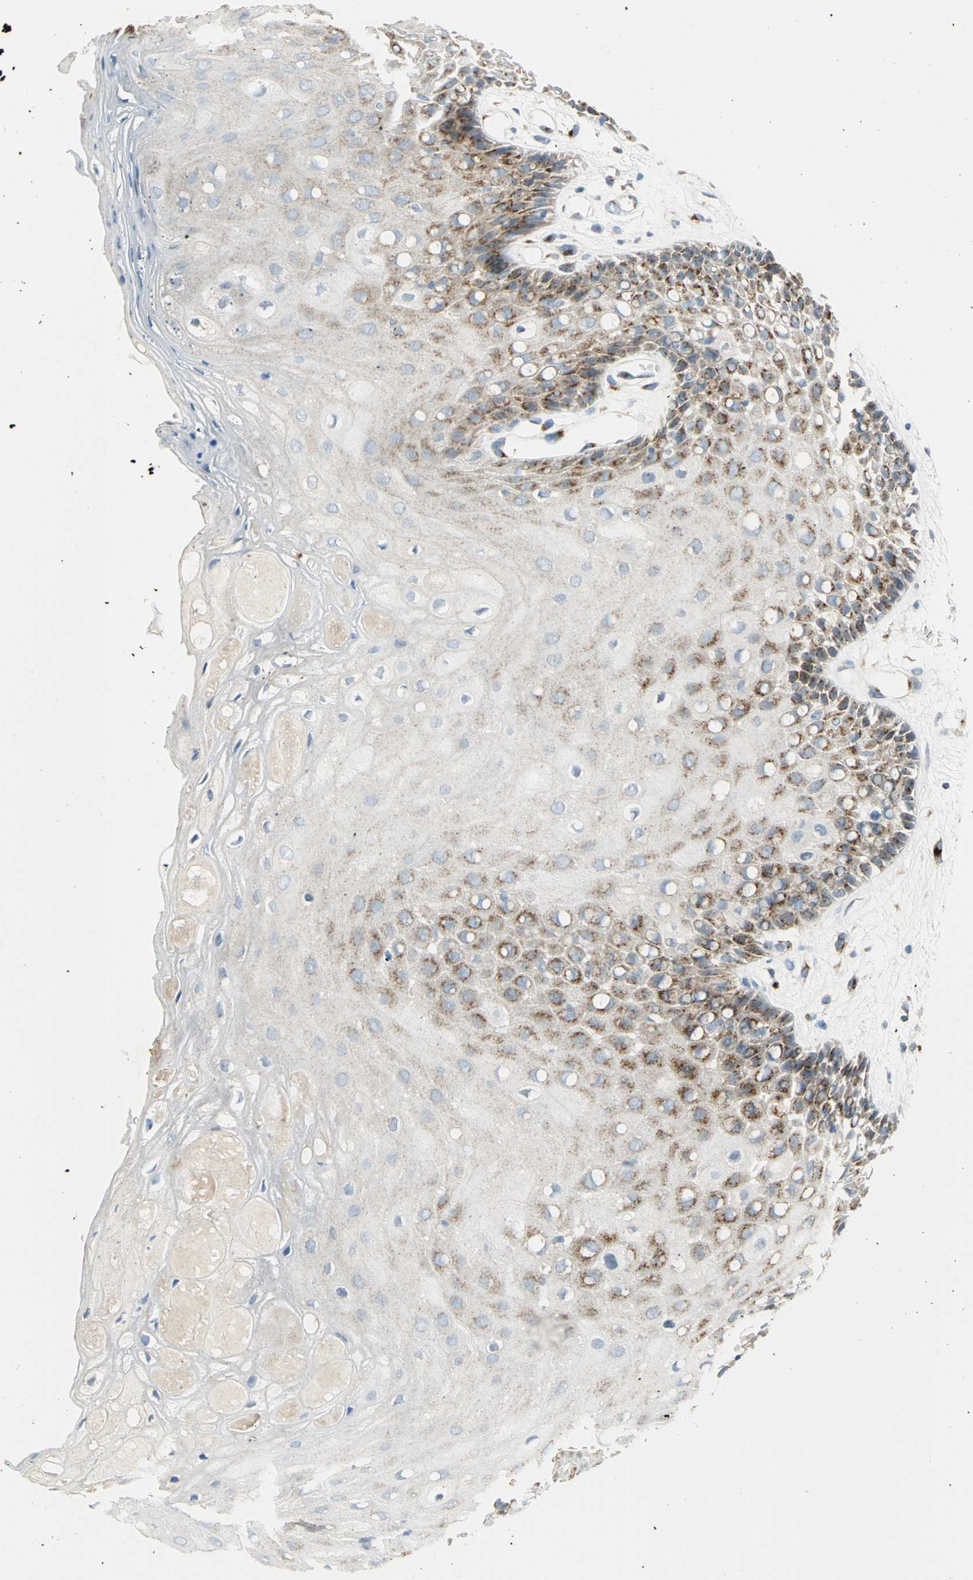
{"staining": {"intensity": "strong", "quantity": "<25%", "location": "cytoplasmic/membranous"}, "tissue": "oral mucosa", "cell_type": "Squamous epithelial cells", "image_type": "normal", "snomed": [{"axis": "morphology", "description": "Normal tissue, NOS"}, {"axis": "morphology", "description": "Squamous cell carcinoma, NOS"}, {"axis": "topography", "description": "Skeletal muscle"}, {"axis": "topography", "description": "Oral tissue"}, {"axis": "topography", "description": "Head-Neck"}], "caption": "Immunohistochemistry (IHC) histopathology image of normal human oral mucosa stained for a protein (brown), which demonstrates medium levels of strong cytoplasmic/membranous positivity in about <25% of squamous epithelial cells.", "gene": "GPR3", "patient": {"sex": "female", "age": 84}}